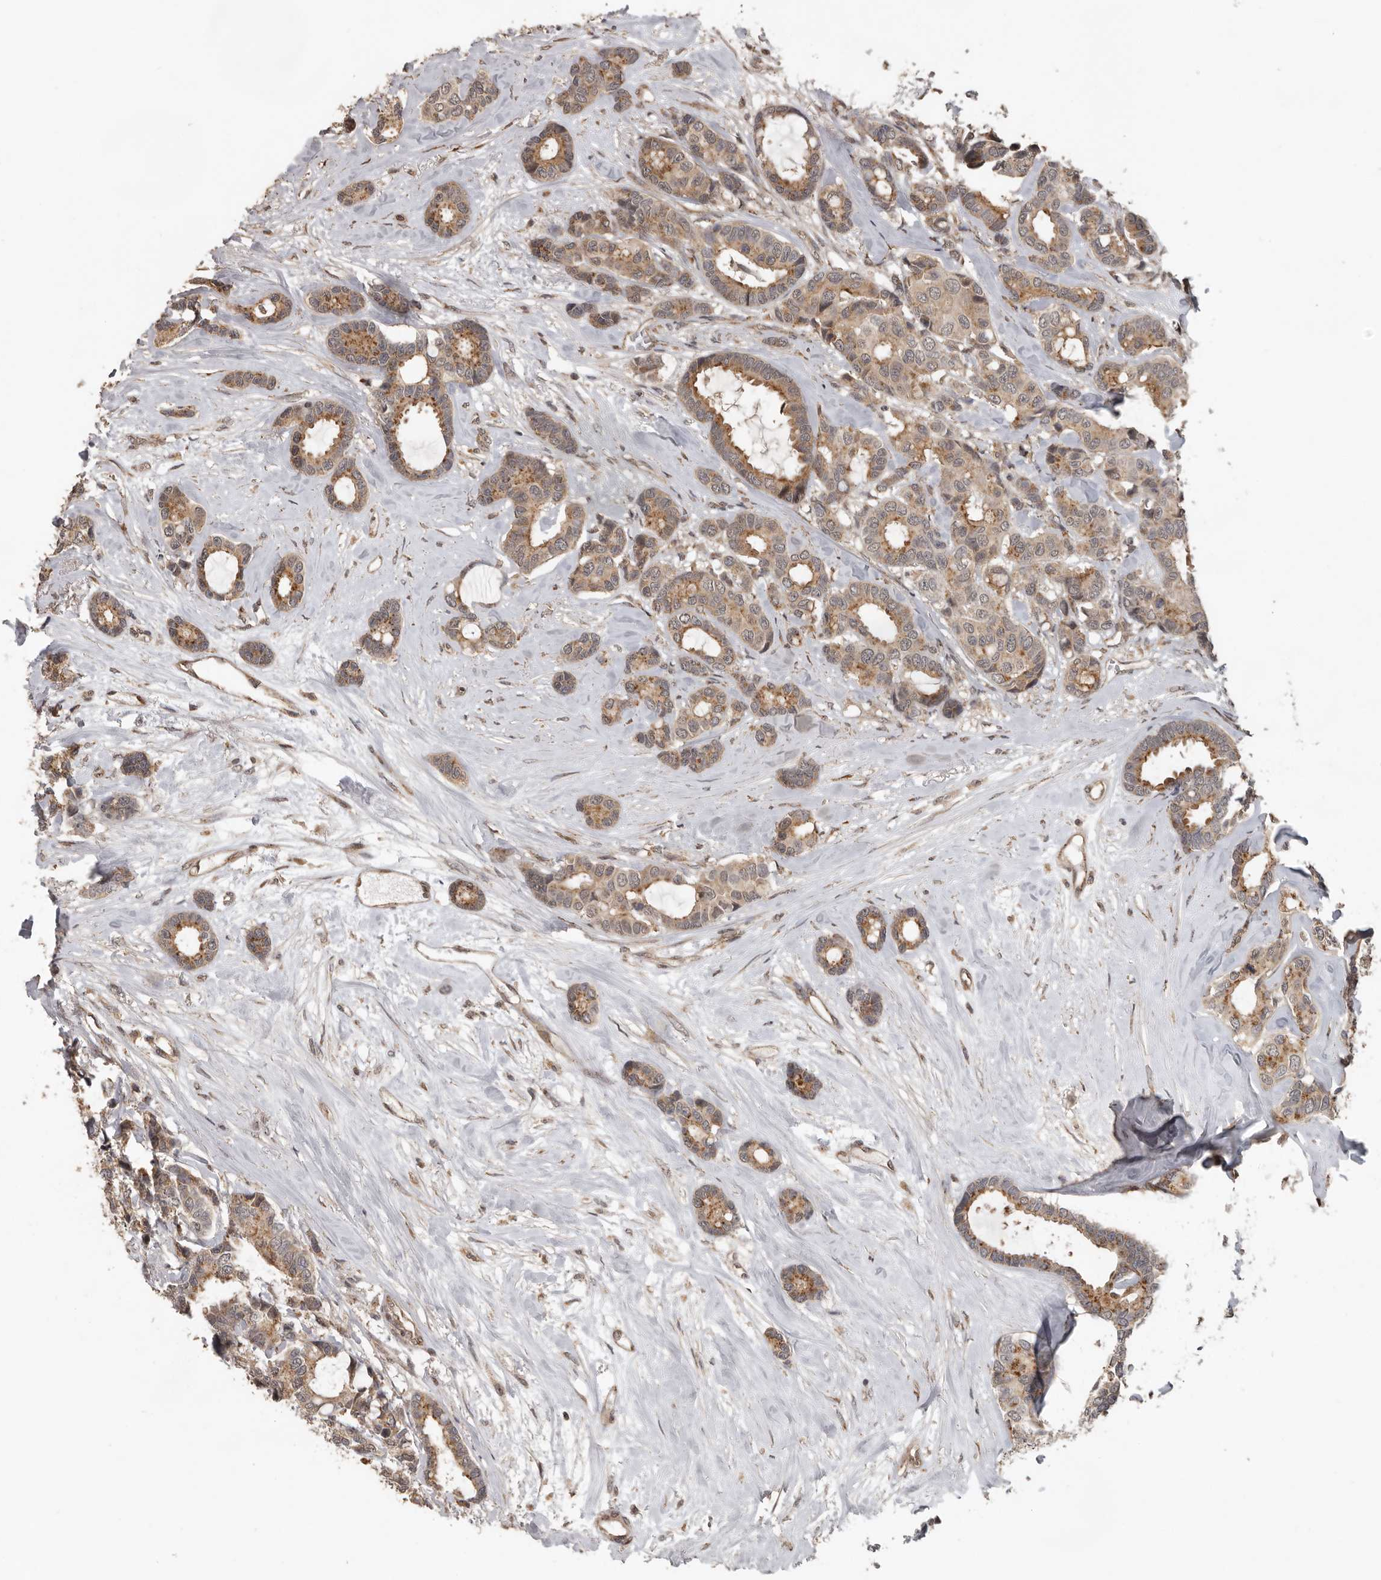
{"staining": {"intensity": "moderate", "quantity": ">75%", "location": "cytoplasmic/membranous"}, "tissue": "breast cancer", "cell_type": "Tumor cells", "image_type": "cancer", "snomed": [{"axis": "morphology", "description": "Duct carcinoma"}, {"axis": "topography", "description": "Breast"}], "caption": "Immunohistochemistry (IHC) (DAB) staining of breast cancer (invasive ductal carcinoma) reveals moderate cytoplasmic/membranous protein staining in approximately >75% of tumor cells.", "gene": "CEP350", "patient": {"sex": "female", "age": 87}}